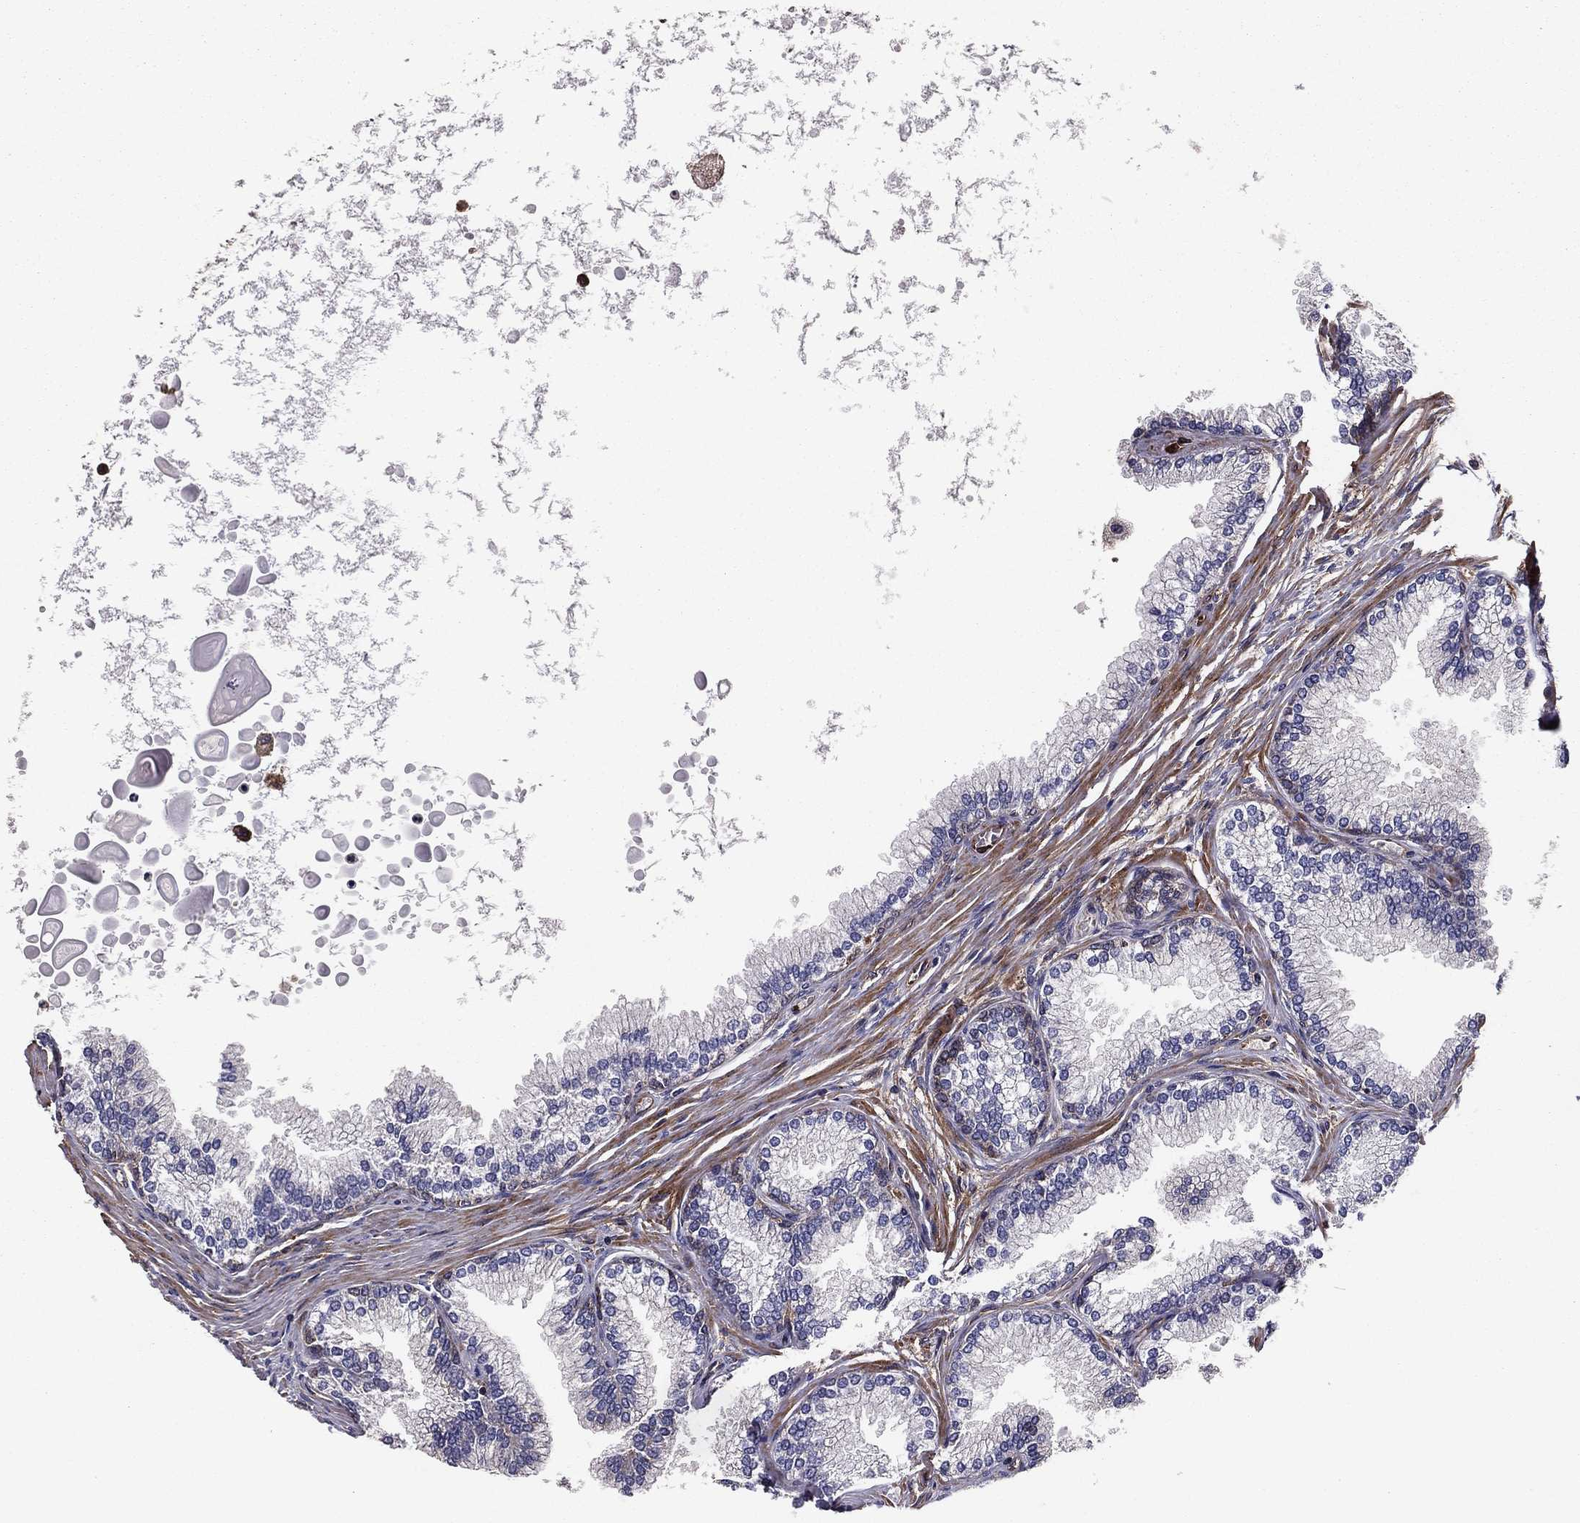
{"staining": {"intensity": "negative", "quantity": "none", "location": "none"}, "tissue": "prostate", "cell_type": "Glandular cells", "image_type": "normal", "snomed": [{"axis": "morphology", "description": "Normal tissue, NOS"}, {"axis": "topography", "description": "Prostate"}], "caption": "Glandular cells are negative for brown protein staining in benign prostate. (DAB (3,3'-diaminobenzidine) immunohistochemistry (IHC), high magnification).", "gene": "EHBP1L1", "patient": {"sex": "male", "age": 72}}